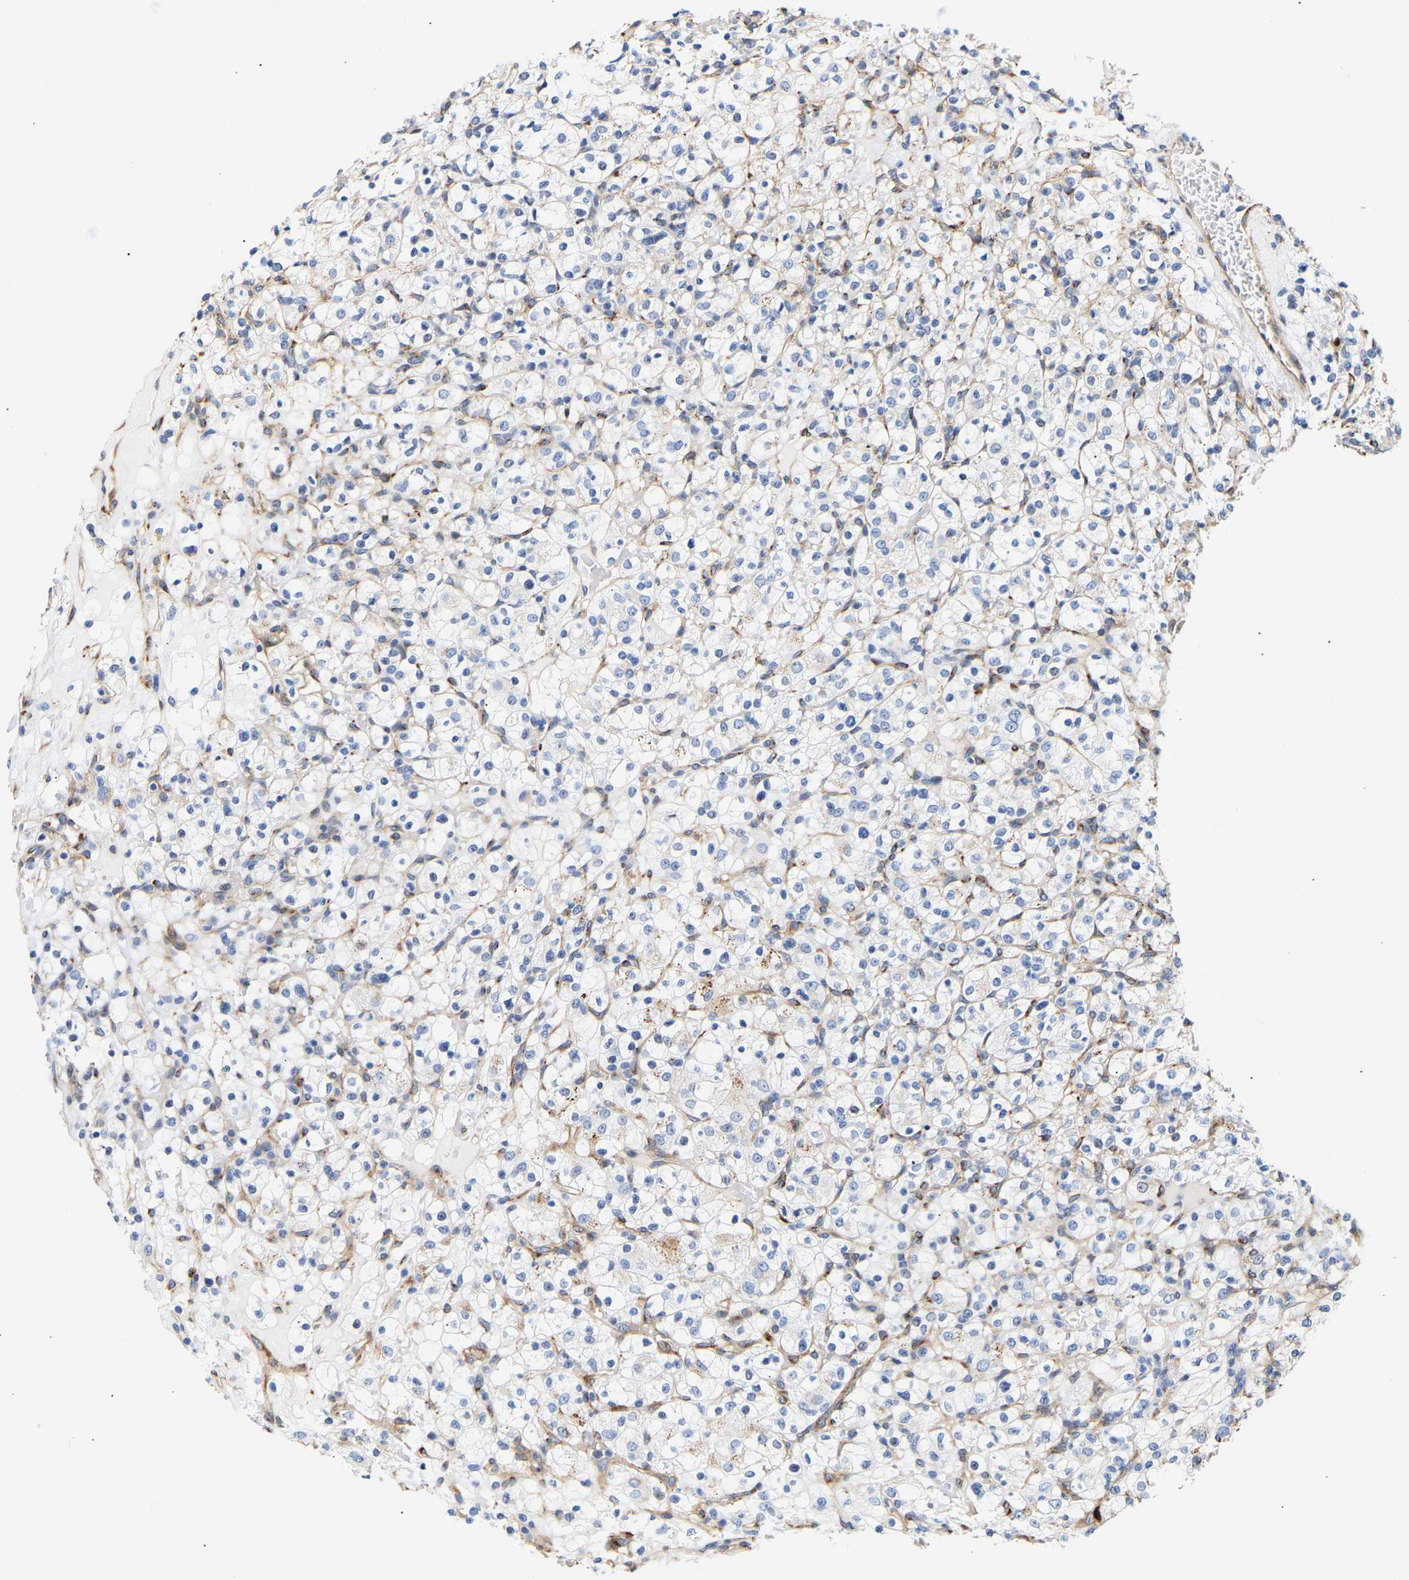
{"staining": {"intensity": "negative", "quantity": "none", "location": "none"}, "tissue": "renal cancer", "cell_type": "Tumor cells", "image_type": "cancer", "snomed": [{"axis": "morphology", "description": "Normal tissue, NOS"}, {"axis": "morphology", "description": "Adenocarcinoma, NOS"}, {"axis": "topography", "description": "Kidney"}], "caption": "High magnification brightfield microscopy of renal adenocarcinoma stained with DAB (3,3'-diaminobenzidine) (brown) and counterstained with hematoxylin (blue): tumor cells show no significant positivity.", "gene": "IGFBP7", "patient": {"sex": "female", "age": 72}}